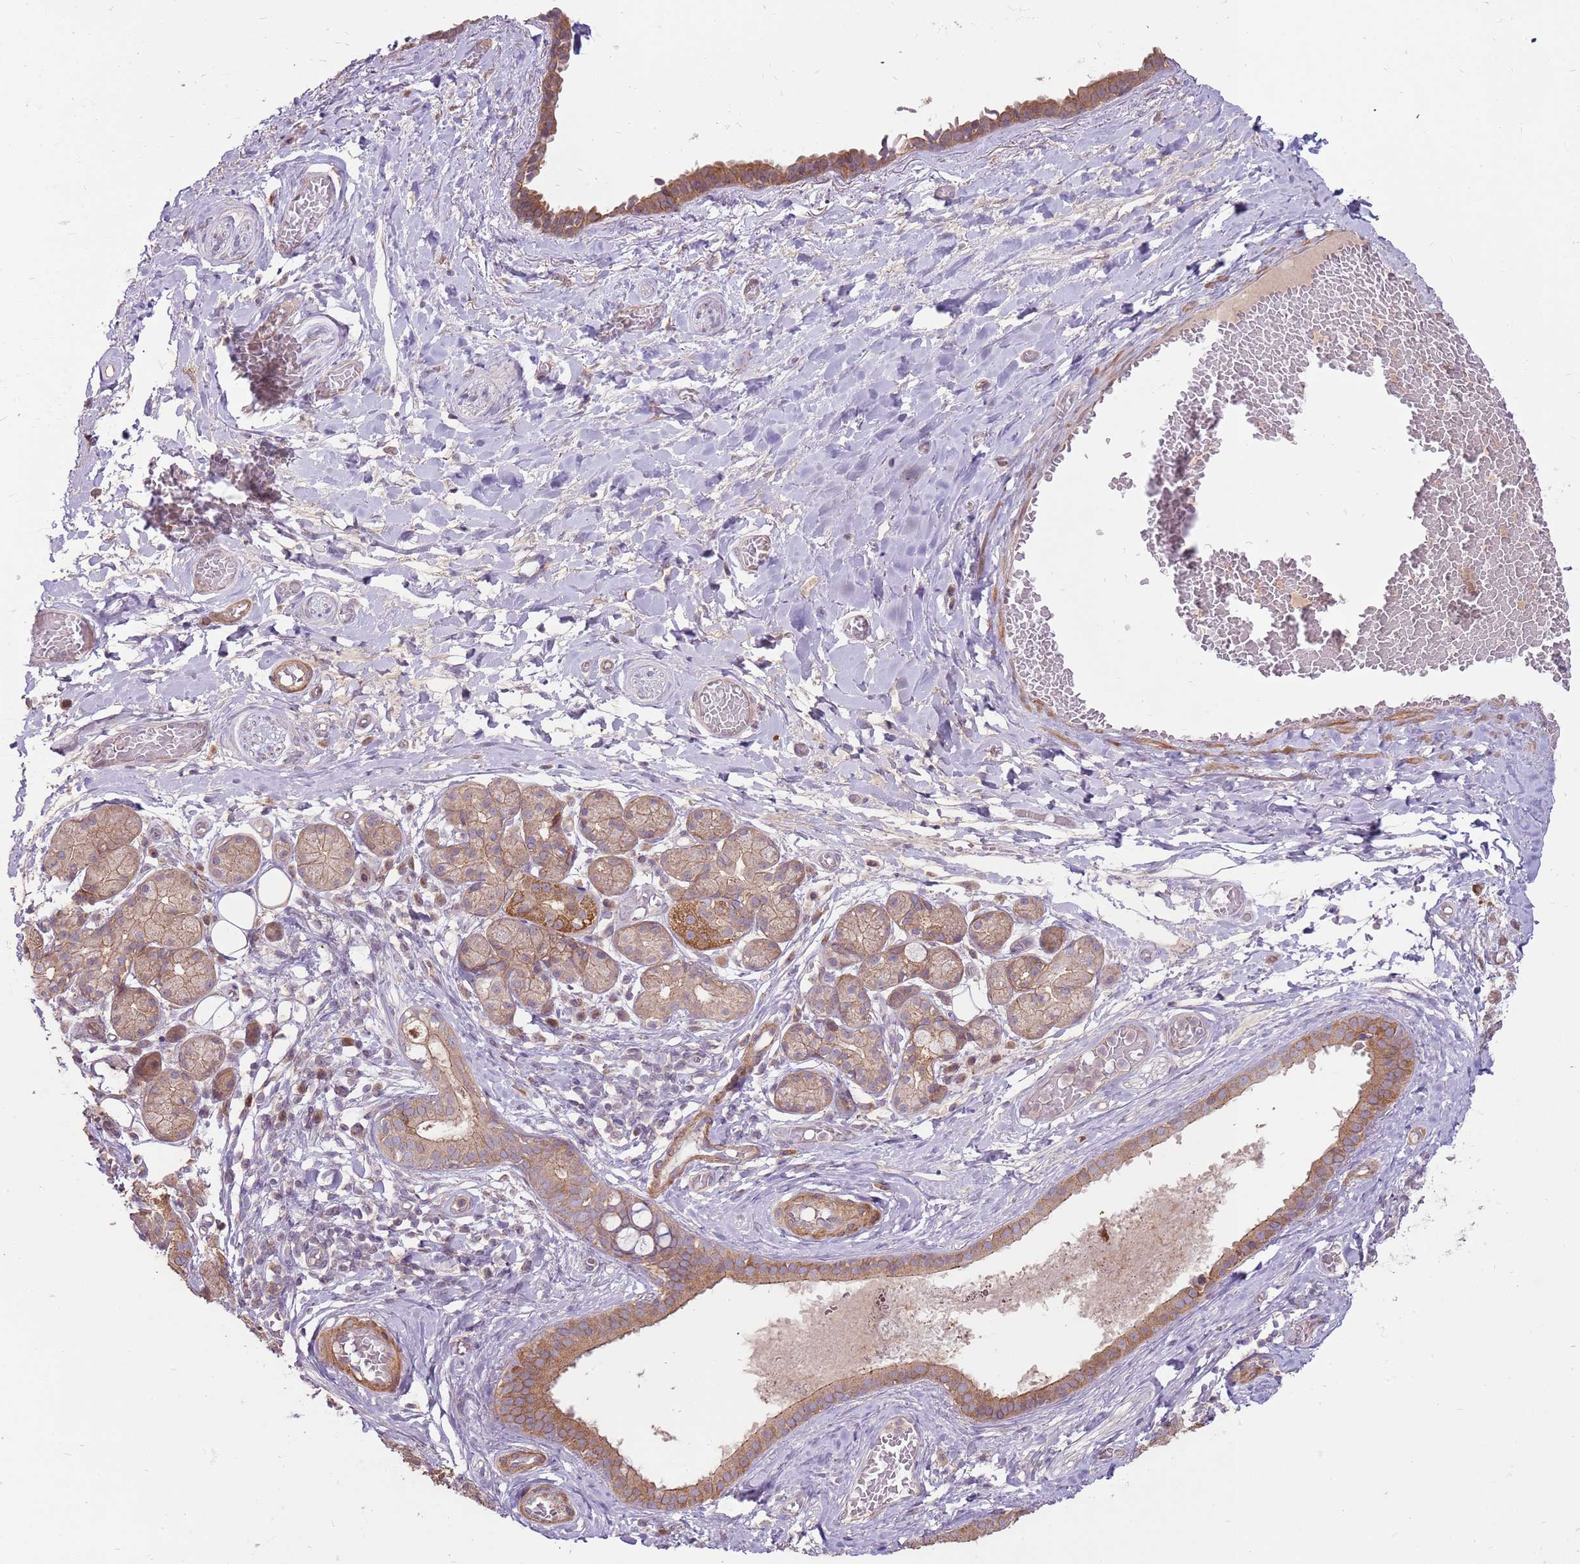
{"staining": {"intensity": "negative", "quantity": "none", "location": "none"}, "tissue": "adipose tissue", "cell_type": "Adipocytes", "image_type": "normal", "snomed": [{"axis": "morphology", "description": "Normal tissue, NOS"}, {"axis": "topography", "description": "Salivary gland"}, {"axis": "topography", "description": "Peripheral nerve tissue"}], "caption": "Unremarkable adipose tissue was stained to show a protein in brown. There is no significant expression in adipocytes.", "gene": "SPATA31D1", "patient": {"sex": "male", "age": 62}}